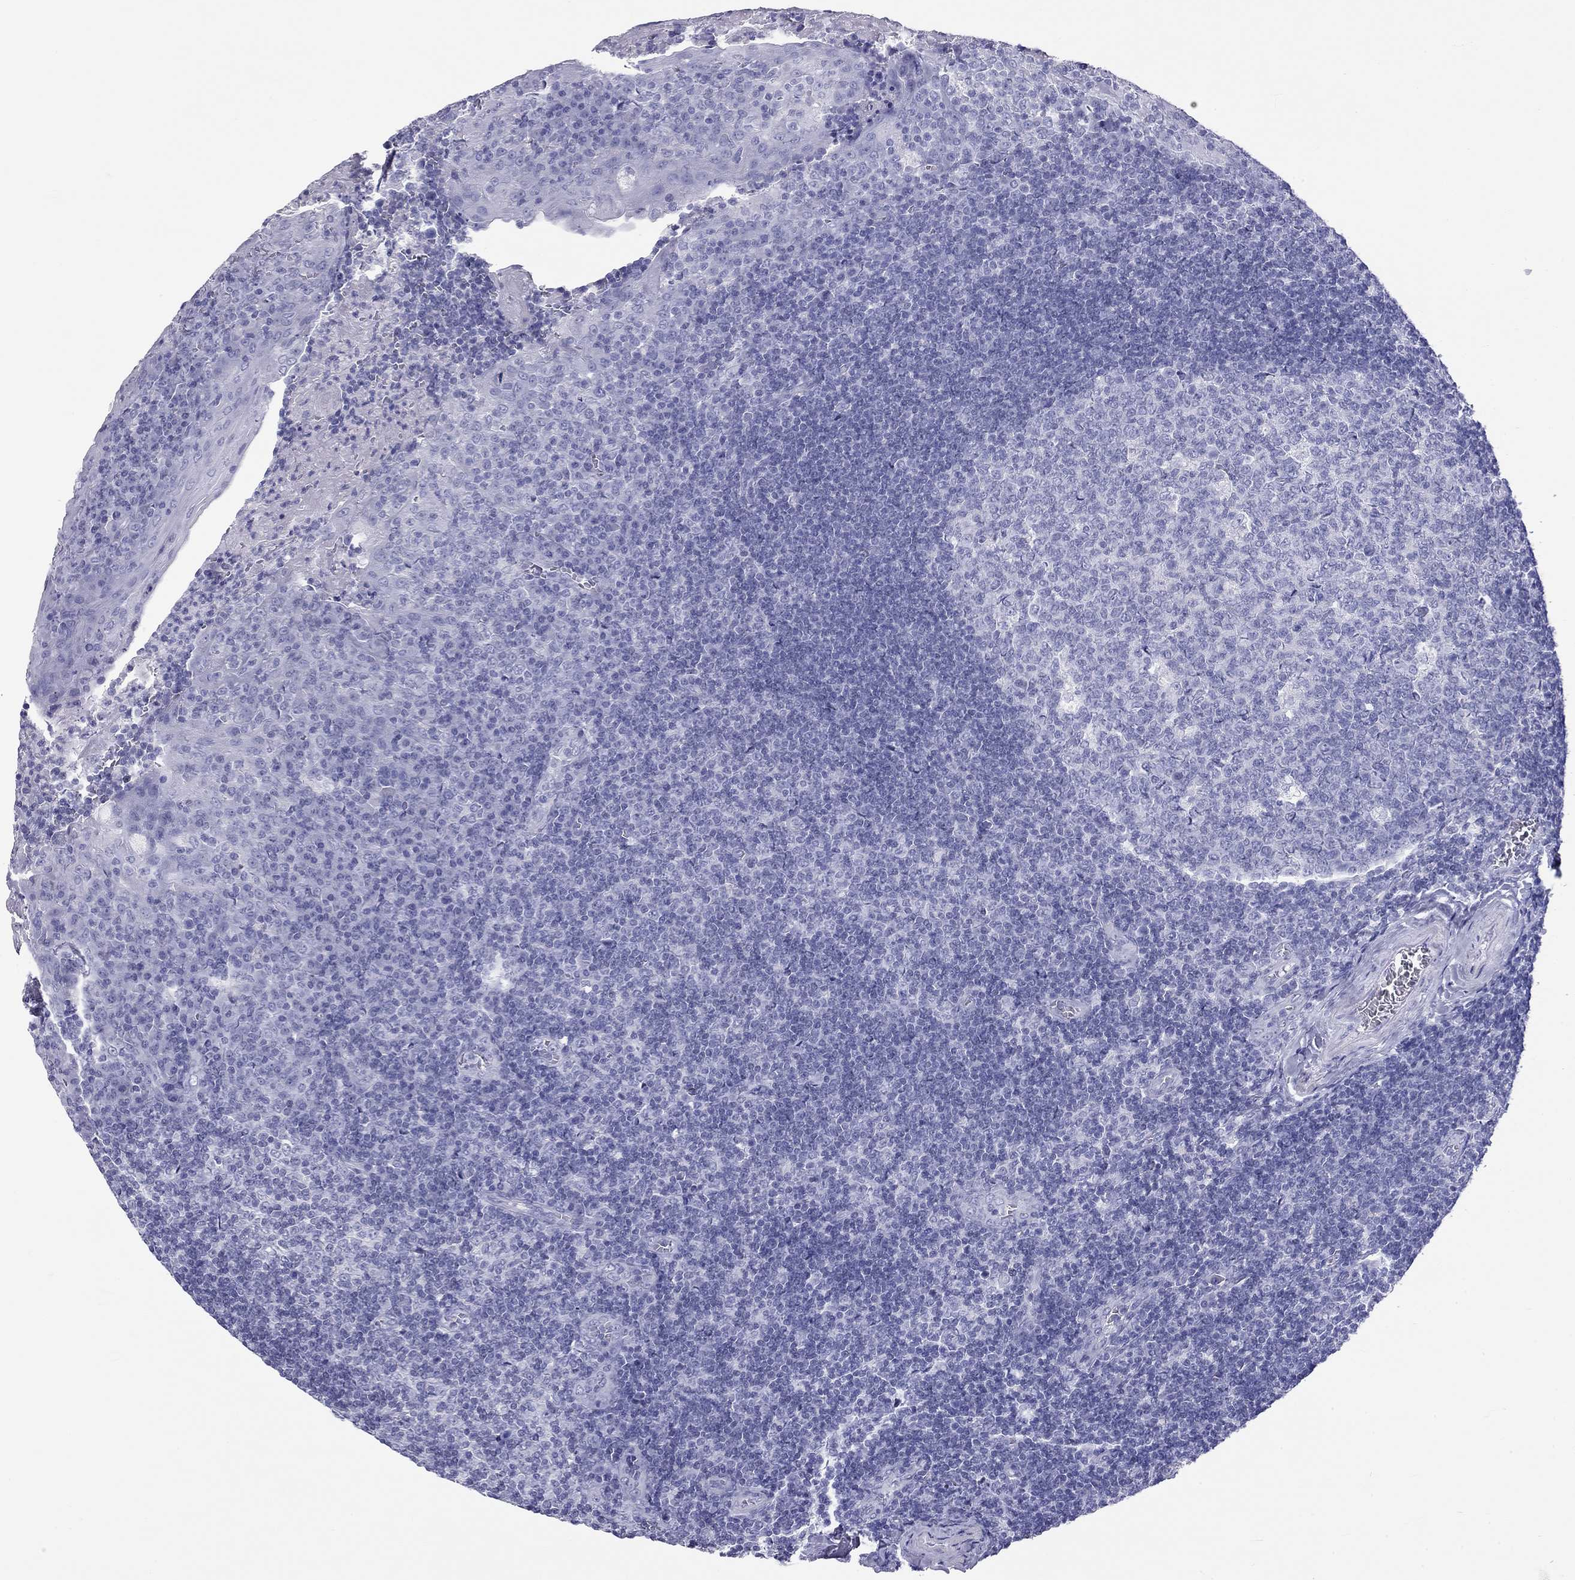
{"staining": {"intensity": "negative", "quantity": "none", "location": "none"}, "tissue": "tonsil", "cell_type": "Germinal center cells", "image_type": "normal", "snomed": [{"axis": "morphology", "description": "Normal tissue, NOS"}, {"axis": "topography", "description": "Tonsil"}], "caption": "An IHC photomicrograph of unremarkable tonsil is shown. There is no staining in germinal center cells of tonsil. (Stains: DAB immunohistochemistry (IHC) with hematoxylin counter stain, Microscopy: brightfield microscopy at high magnification).", "gene": "DPY19L2", "patient": {"sex": "female", "age": 12}}